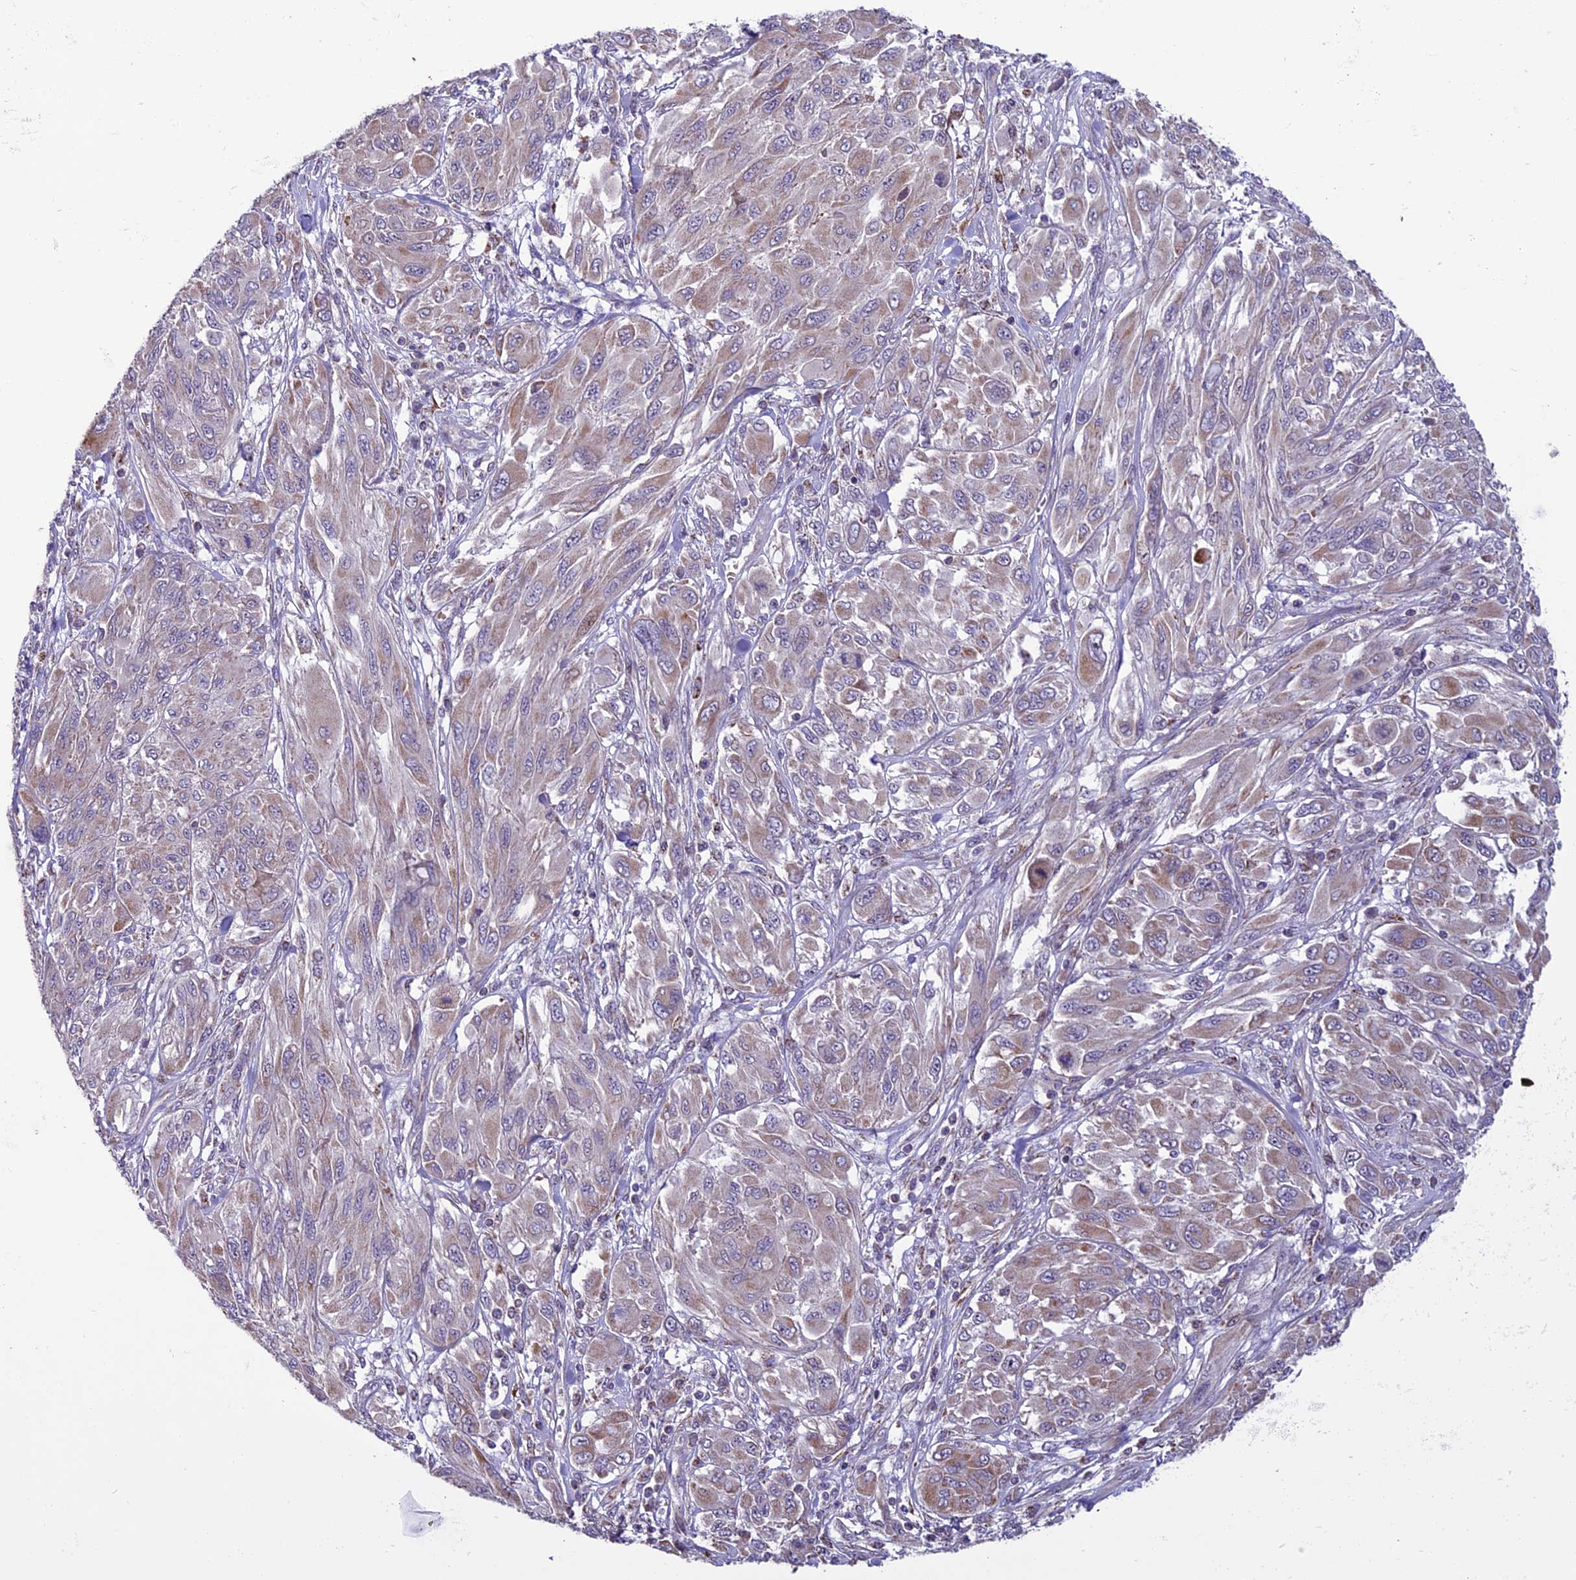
{"staining": {"intensity": "weak", "quantity": "25%-75%", "location": "cytoplasmic/membranous"}, "tissue": "melanoma", "cell_type": "Tumor cells", "image_type": "cancer", "snomed": [{"axis": "morphology", "description": "Malignant melanoma, NOS"}, {"axis": "topography", "description": "Skin"}], "caption": "This micrograph shows melanoma stained with IHC to label a protein in brown. The cytoplasmic/membranous of tumor cells show weak positivity for the protein. Nuclei are counter-stained blue.", "gene": "MIEF2", "patient": {"sex": "female", "age": 91}}